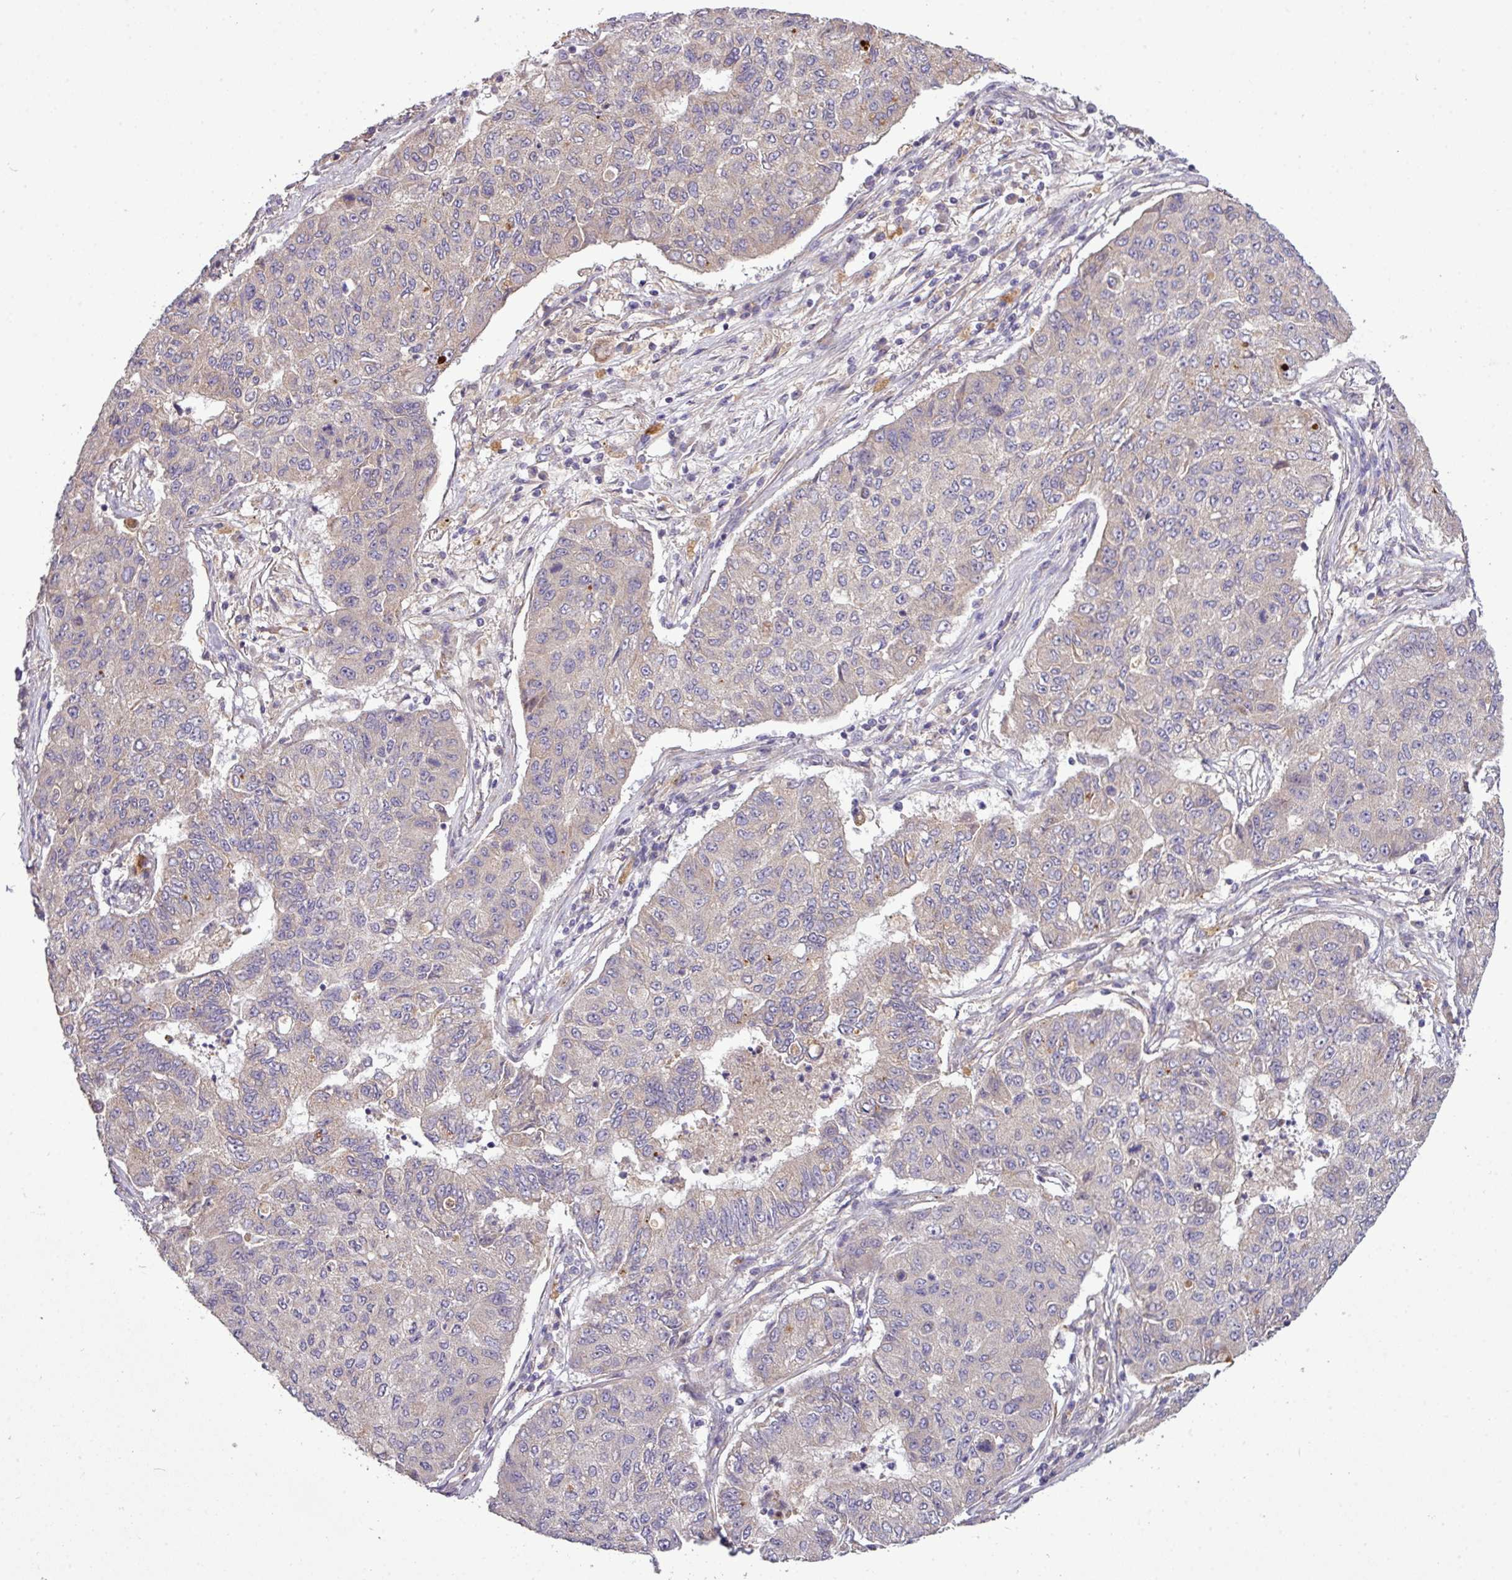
{"staining": {"intensity": "weak", "quantity": "<25%", "location": "cytoplasmic/membranous"}, "tissue": "lung cancer", "cell_type": "Tumor cells", "image_type": "cancer", "snomed": [{"axis": "morphology", "description": "Squamous cell carcinoma, NOS"}, {"axis": "topography", "description": "Lung"}], "caption": "The image reveals no significant expression in tumor cells of squamous cell carcinoma (lung). (DAB (3,3'-diaminobenzidine) IHC with hematoxylin counter stain).", "gene": "XIAP", "patient": {"sex": "male", "age": 74}}